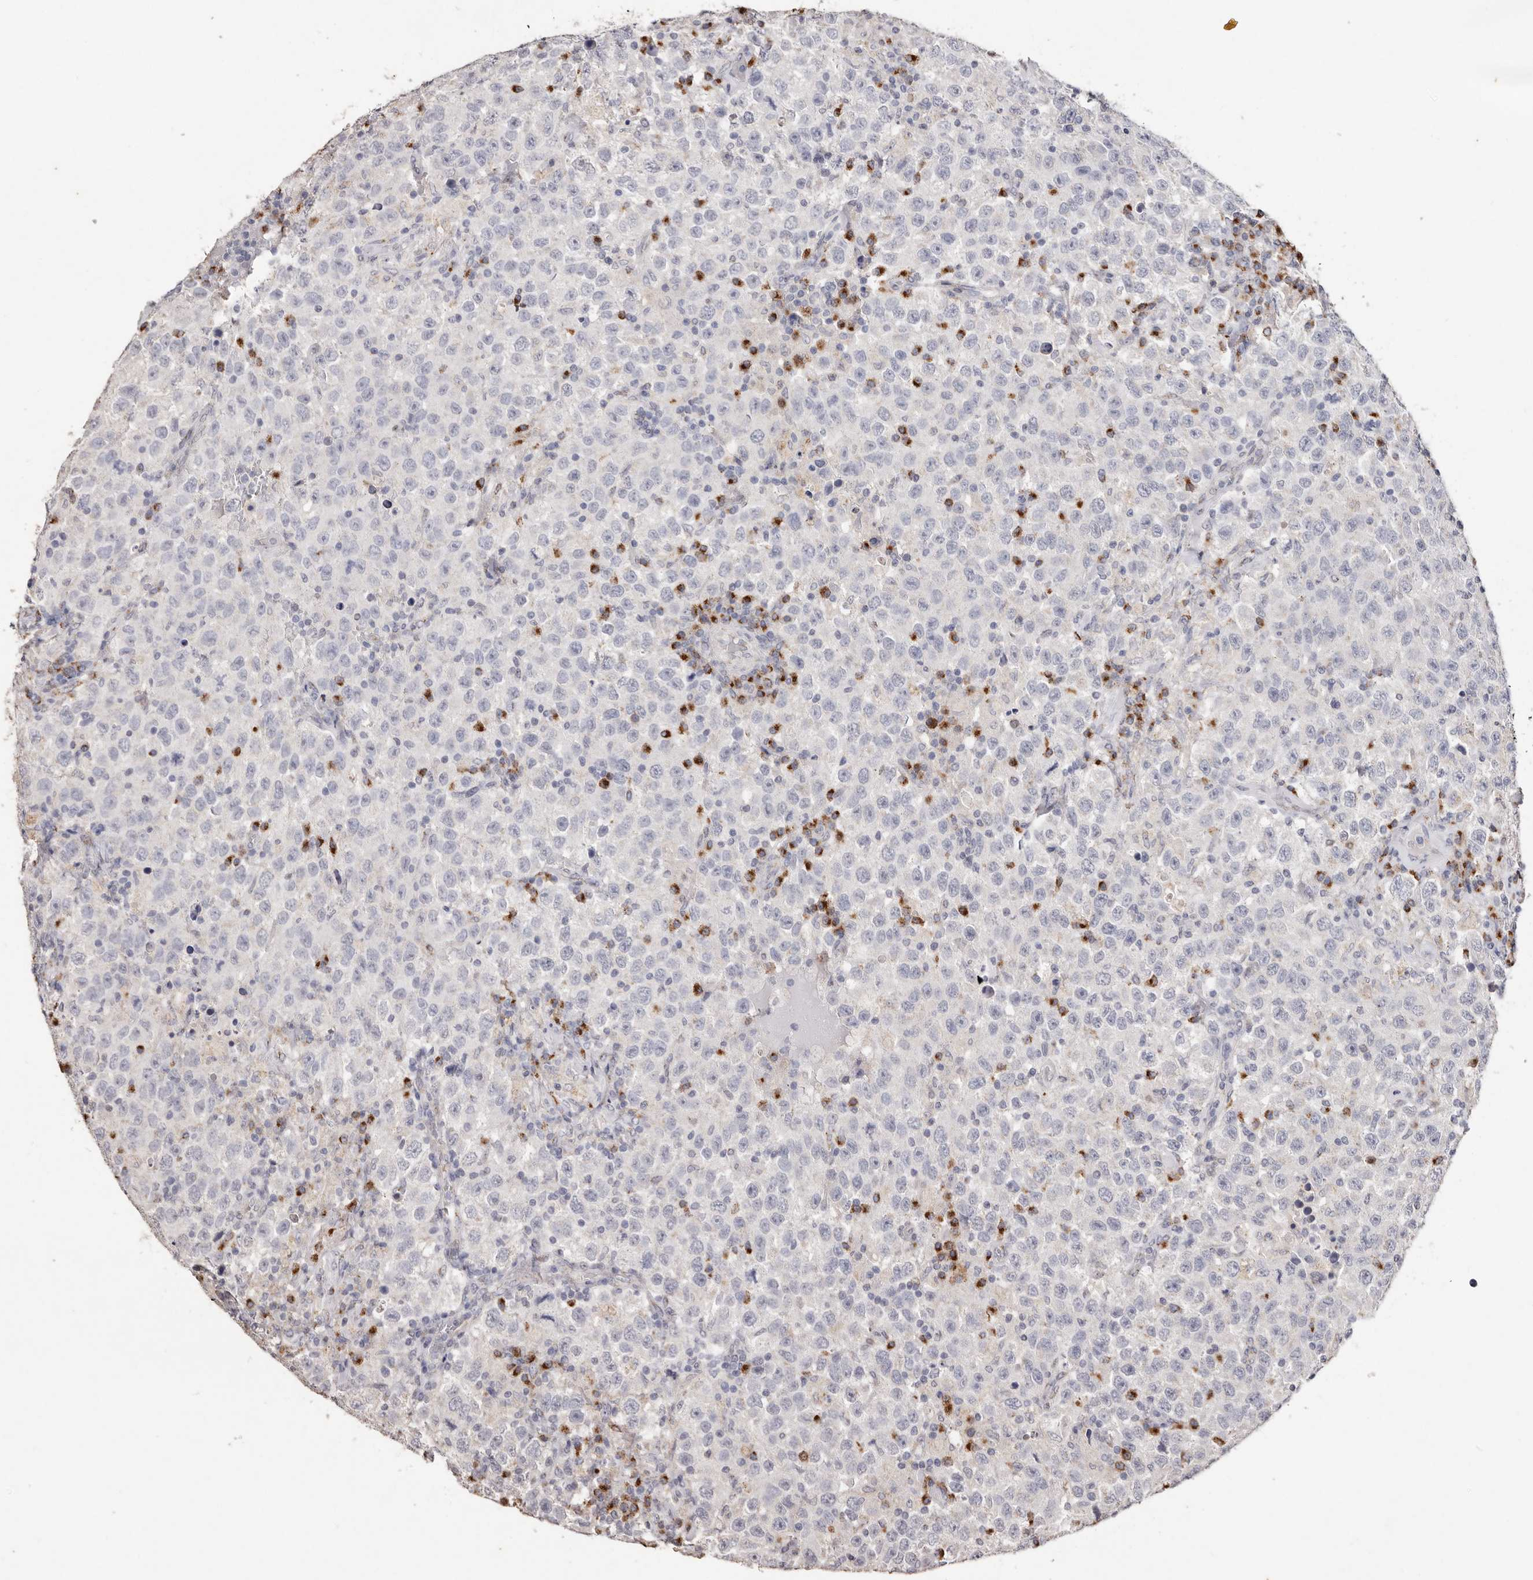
{"staining": {"intensity": "negative", "quantity": "none", "location": "none"}, "tissue": "testis cancer", "cell_type": "Tumor cells", "image_type": "cancer", "snomed": [{"axis": "morphology", "description": "Seminoma, NOS"}, {"axis": "topography", "description": "Testis"}], "caption": "Human testis cancer stained for a protein using IHC displays no expression in tumor cells.", "gene": "LGALS7B", "patient": {"sex": "male", "age": 41}}